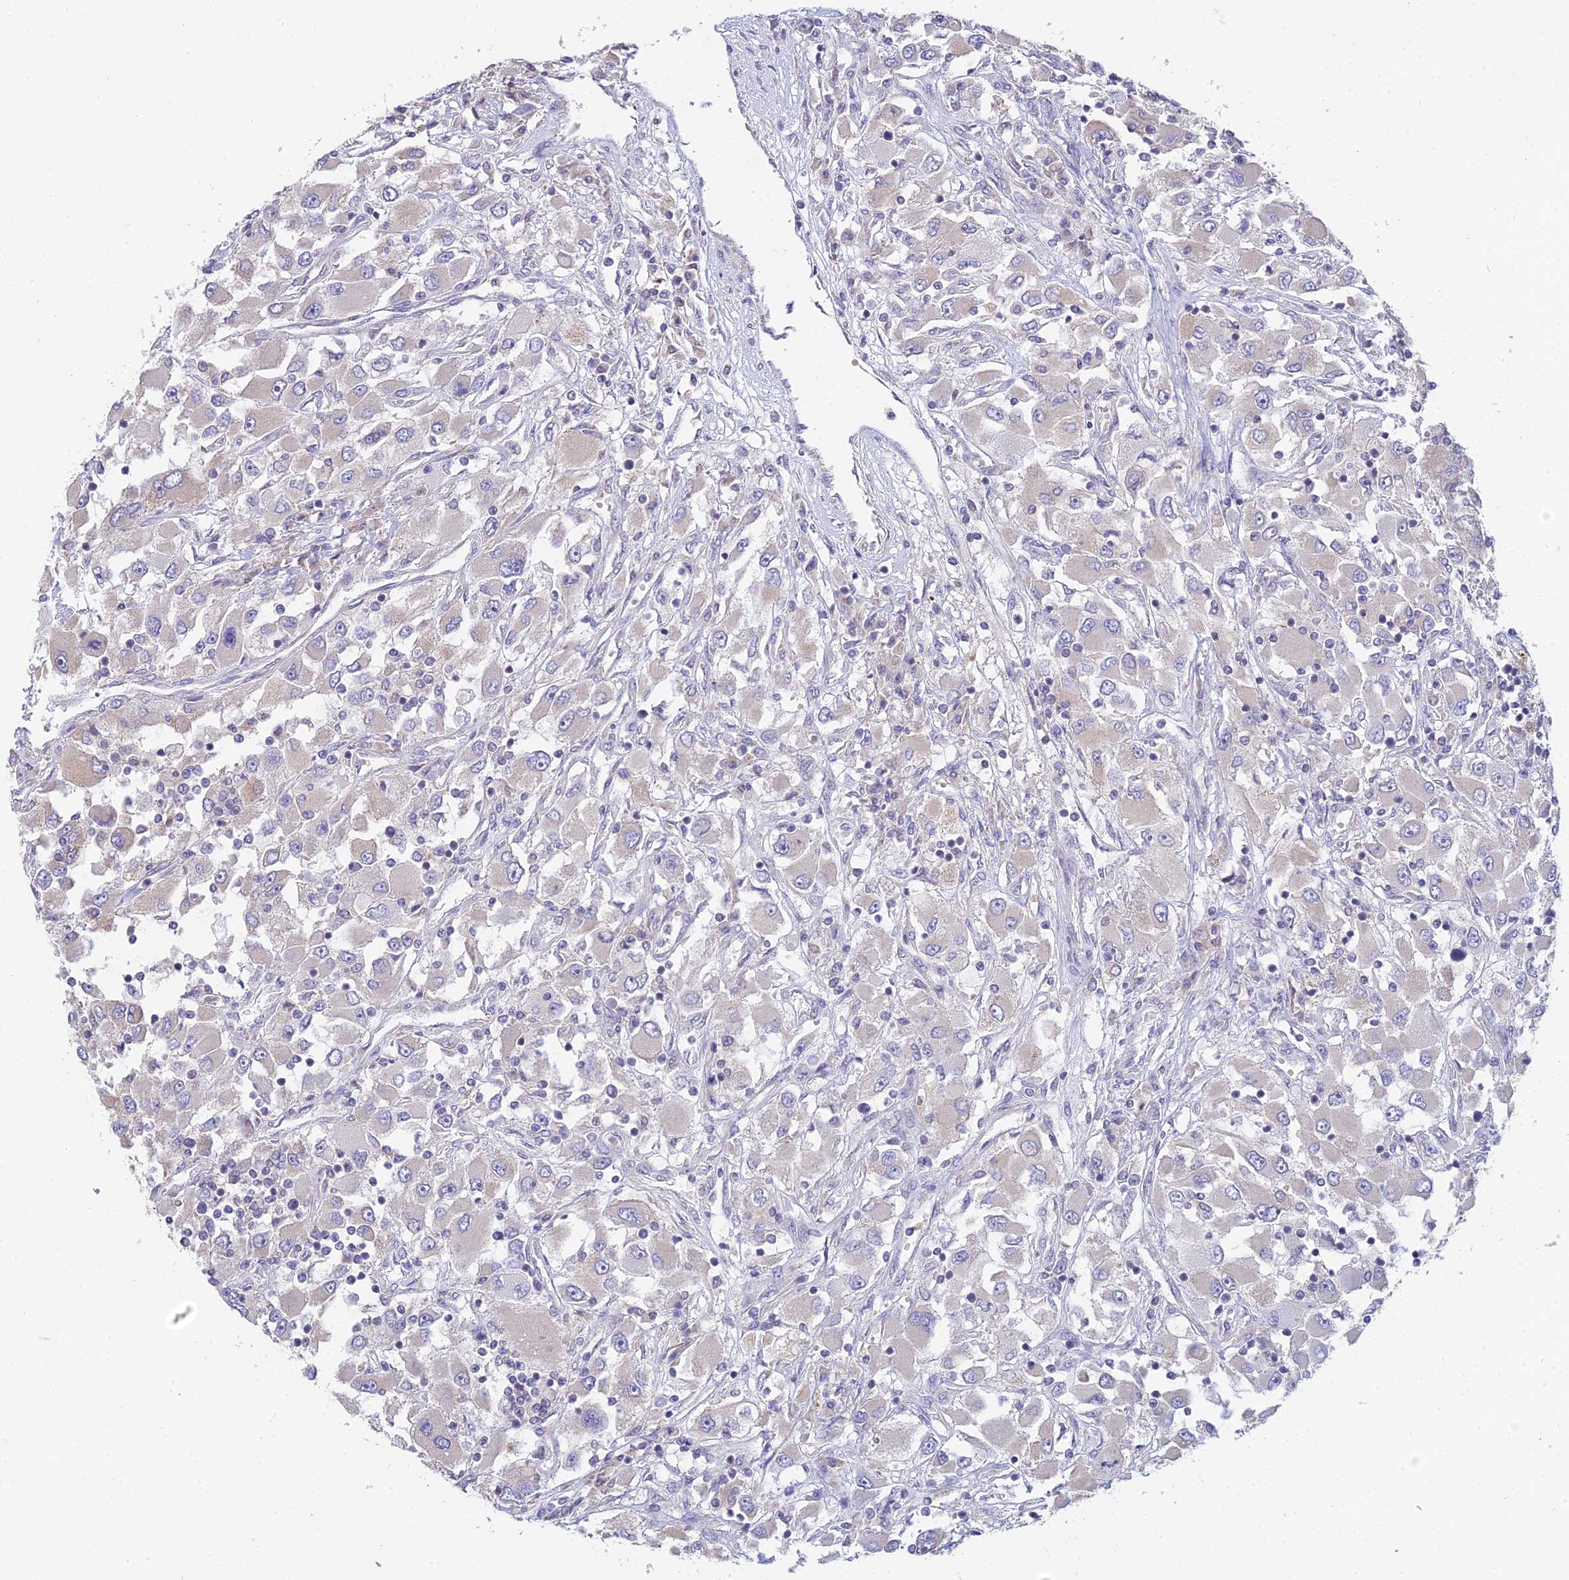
{"staining": {"intensity": "negative", "quantity": "none", "location": "none"}, "tissue": "renal cancer", "cell_type": "Tumor cells", "image_type": "cancer", "snomed": [{"axis": "morphology", "description": "Adenocarcinoma, NOS"}, {"axis": "topography", "description": "Kidney"}], "caption": "Tumor cells are negative for protein expression in human renal cancer (adenocarcinoma).", "gene": "CFAP206", "patient": {"sex": "female", "age": 52}}